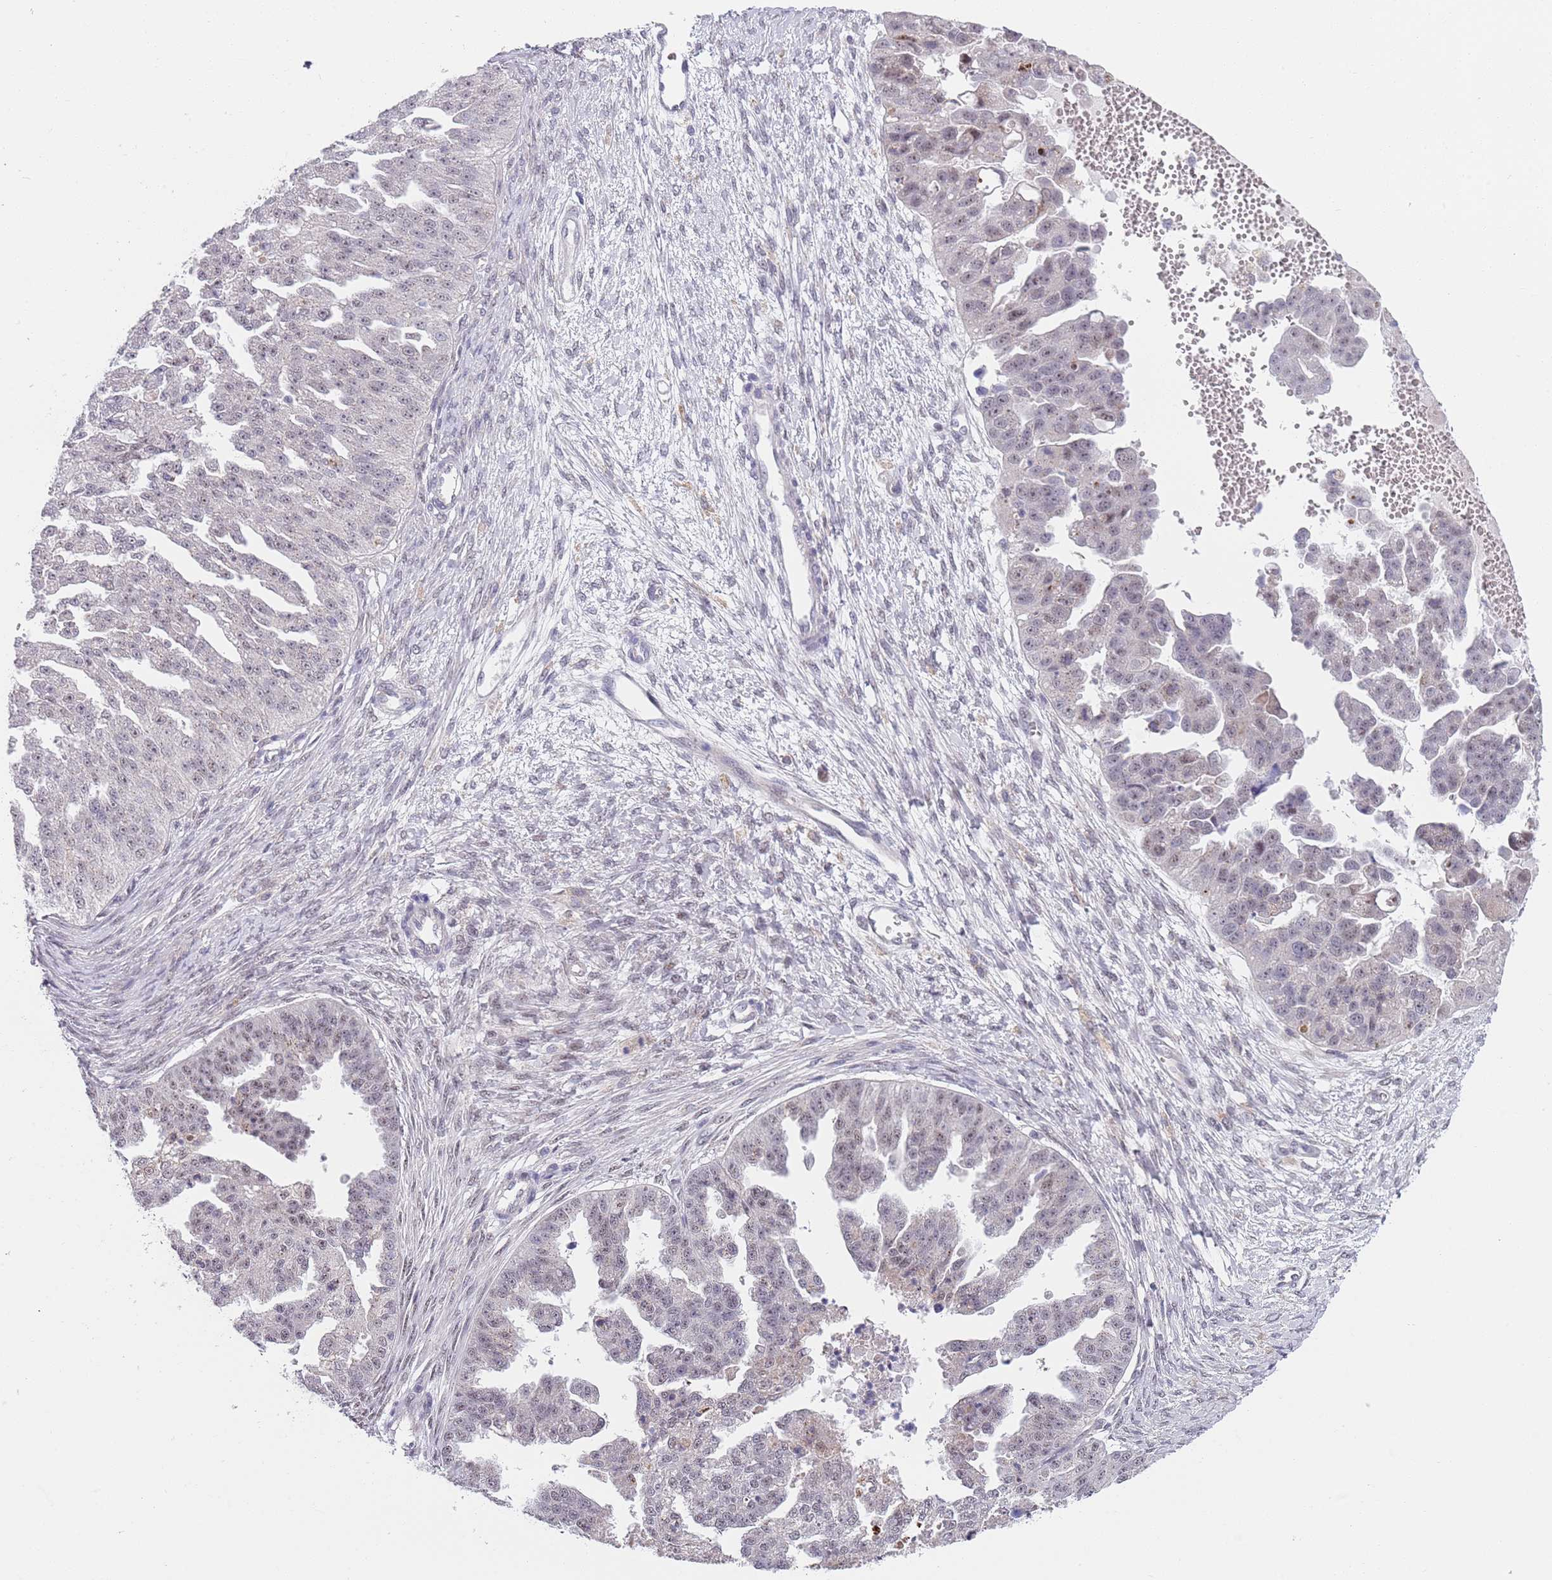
{"staining": {"intensity": "weak", "quantity": "<25%", "location": "nuclear"}, "tissue": "ovarian cancer", "cell_type": "Tumor cells", "image_type": "cancer", "snomed": [{"axis": "morphology", "description": "Cystadenocarcinoma, serous, NOS"}, {"axis": "topography", "description": "Ovary"}], "caption": "Immunohistochemistry (IHC) of ovarian serous cystadenocarcinoma exhibits no positivity in tumor cells. (DAB immunohistochemistry (IHC), high magnification).", "gene": "PLCL2", "patient": {"sex": "female", "age": 58}}